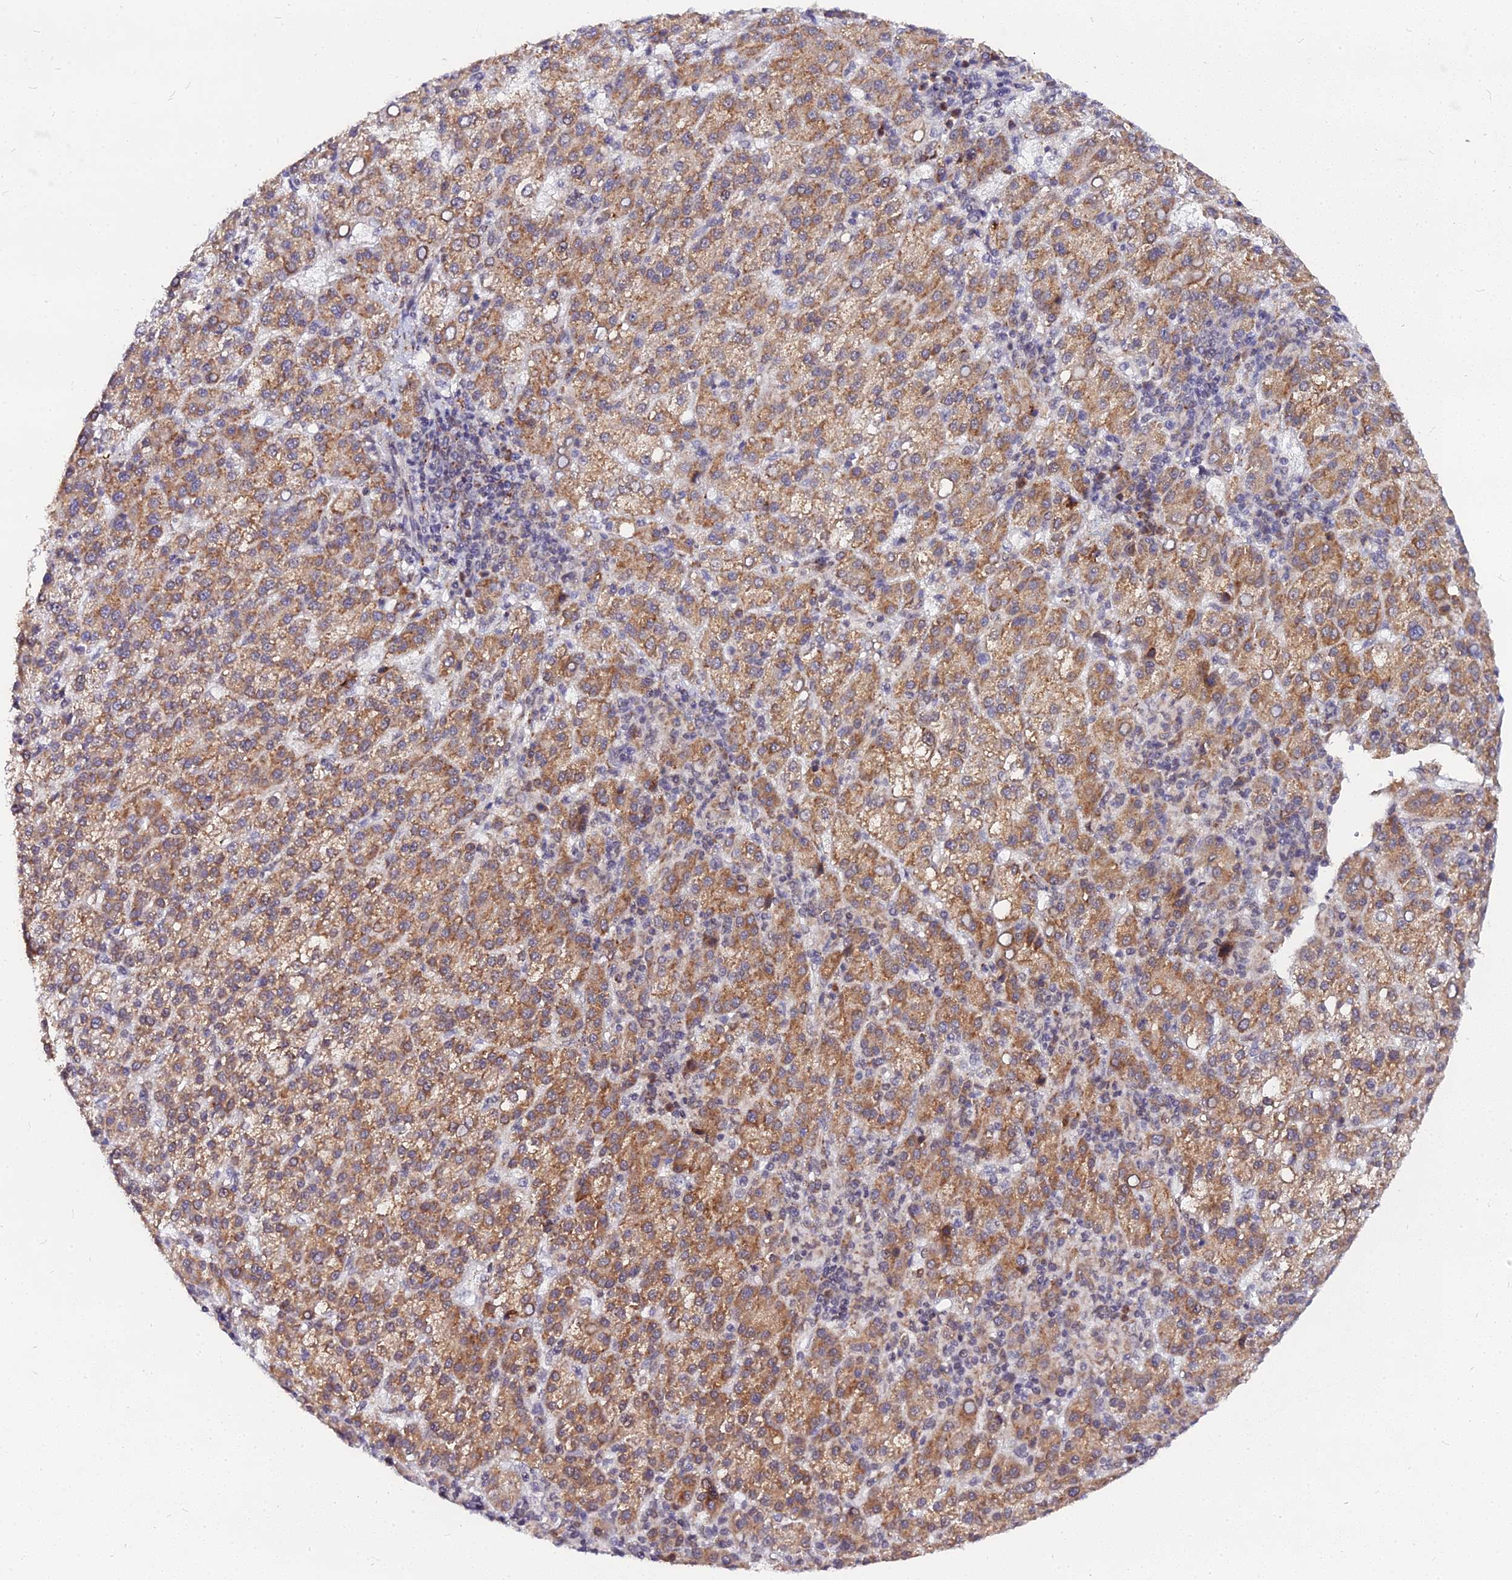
{"staining": {"intensity": "moderate", "quantity": ">75%", "location": "cytoplasmic/membranous"}, "tissue": "liver cancer", "cell_type": "Tumor cells", "image_type": "cancer", "snomed": [{"axis": "morphology", "description": "Carcinoma, Hepatocellular, NOS"}, {"axis": "topography", "description": "Liver"}], "caption": "IHC (DAB (3,3'-diaminobenzidine)) staining of liver cancer exhibits moderate cytoplasmic/membranous protein expression in approximately >75% of tumor cells. (Brightfield microscopy of DAB IHC at high magnification).", "gene": "RNF121", "patient": {"sex": "female", "age": 58}}